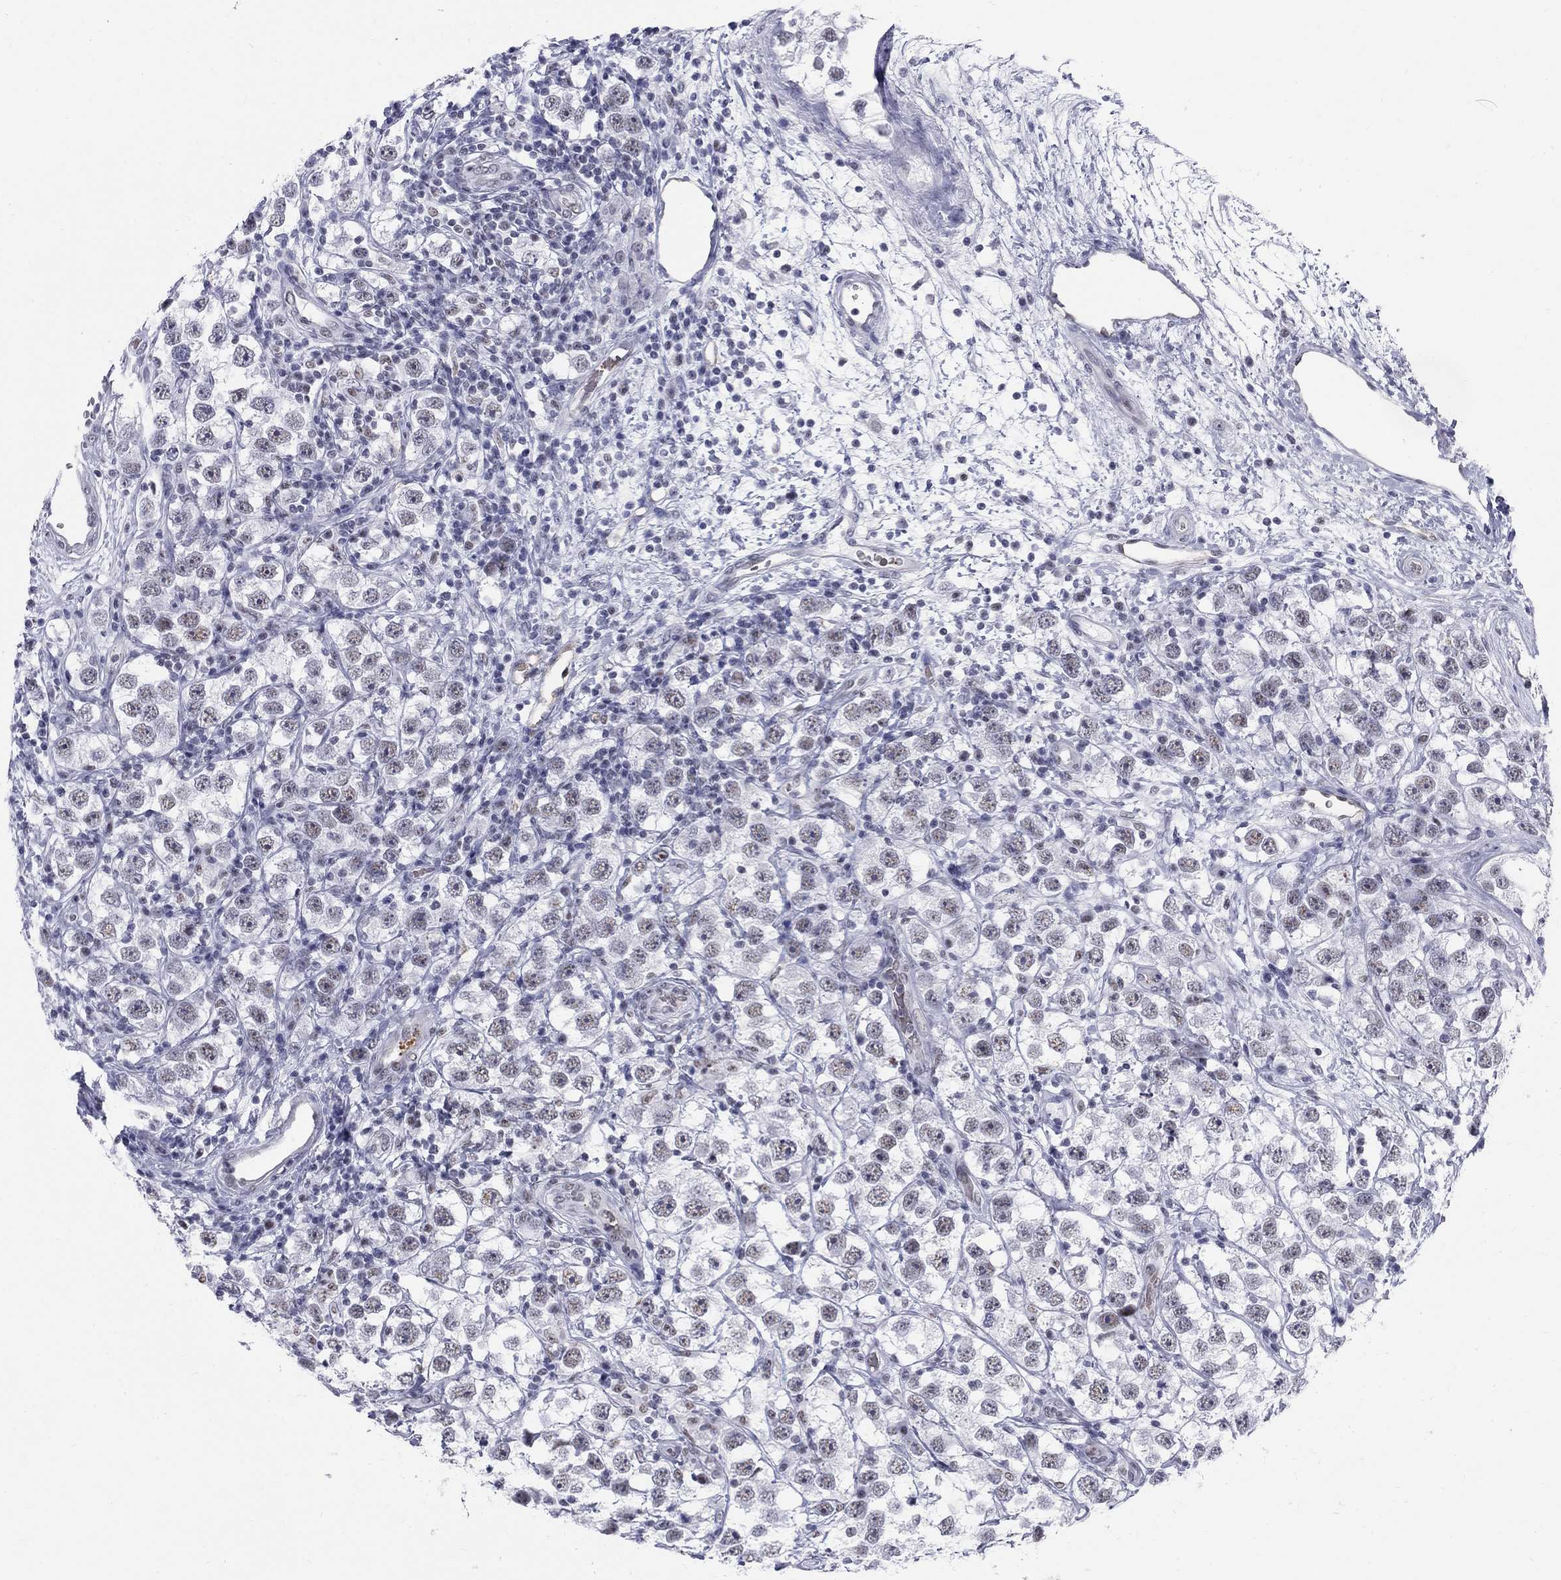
{"staining": {"intensity": "negative", "quantity": "none", "location": "none"}, "tissue": "testis cancer", "cell_type": "Tumor cells", "image_type": "cancer", "snomed": [{"axis": "morphology", "description": "Seminoma, NOS"}, {"axis": "topography", "description": "Testis"}], "caption": "There is no significant expression in tumor cells of testis cancer.", "gene": "DMTN", "patient": {"sex": "male", "age": 26}}